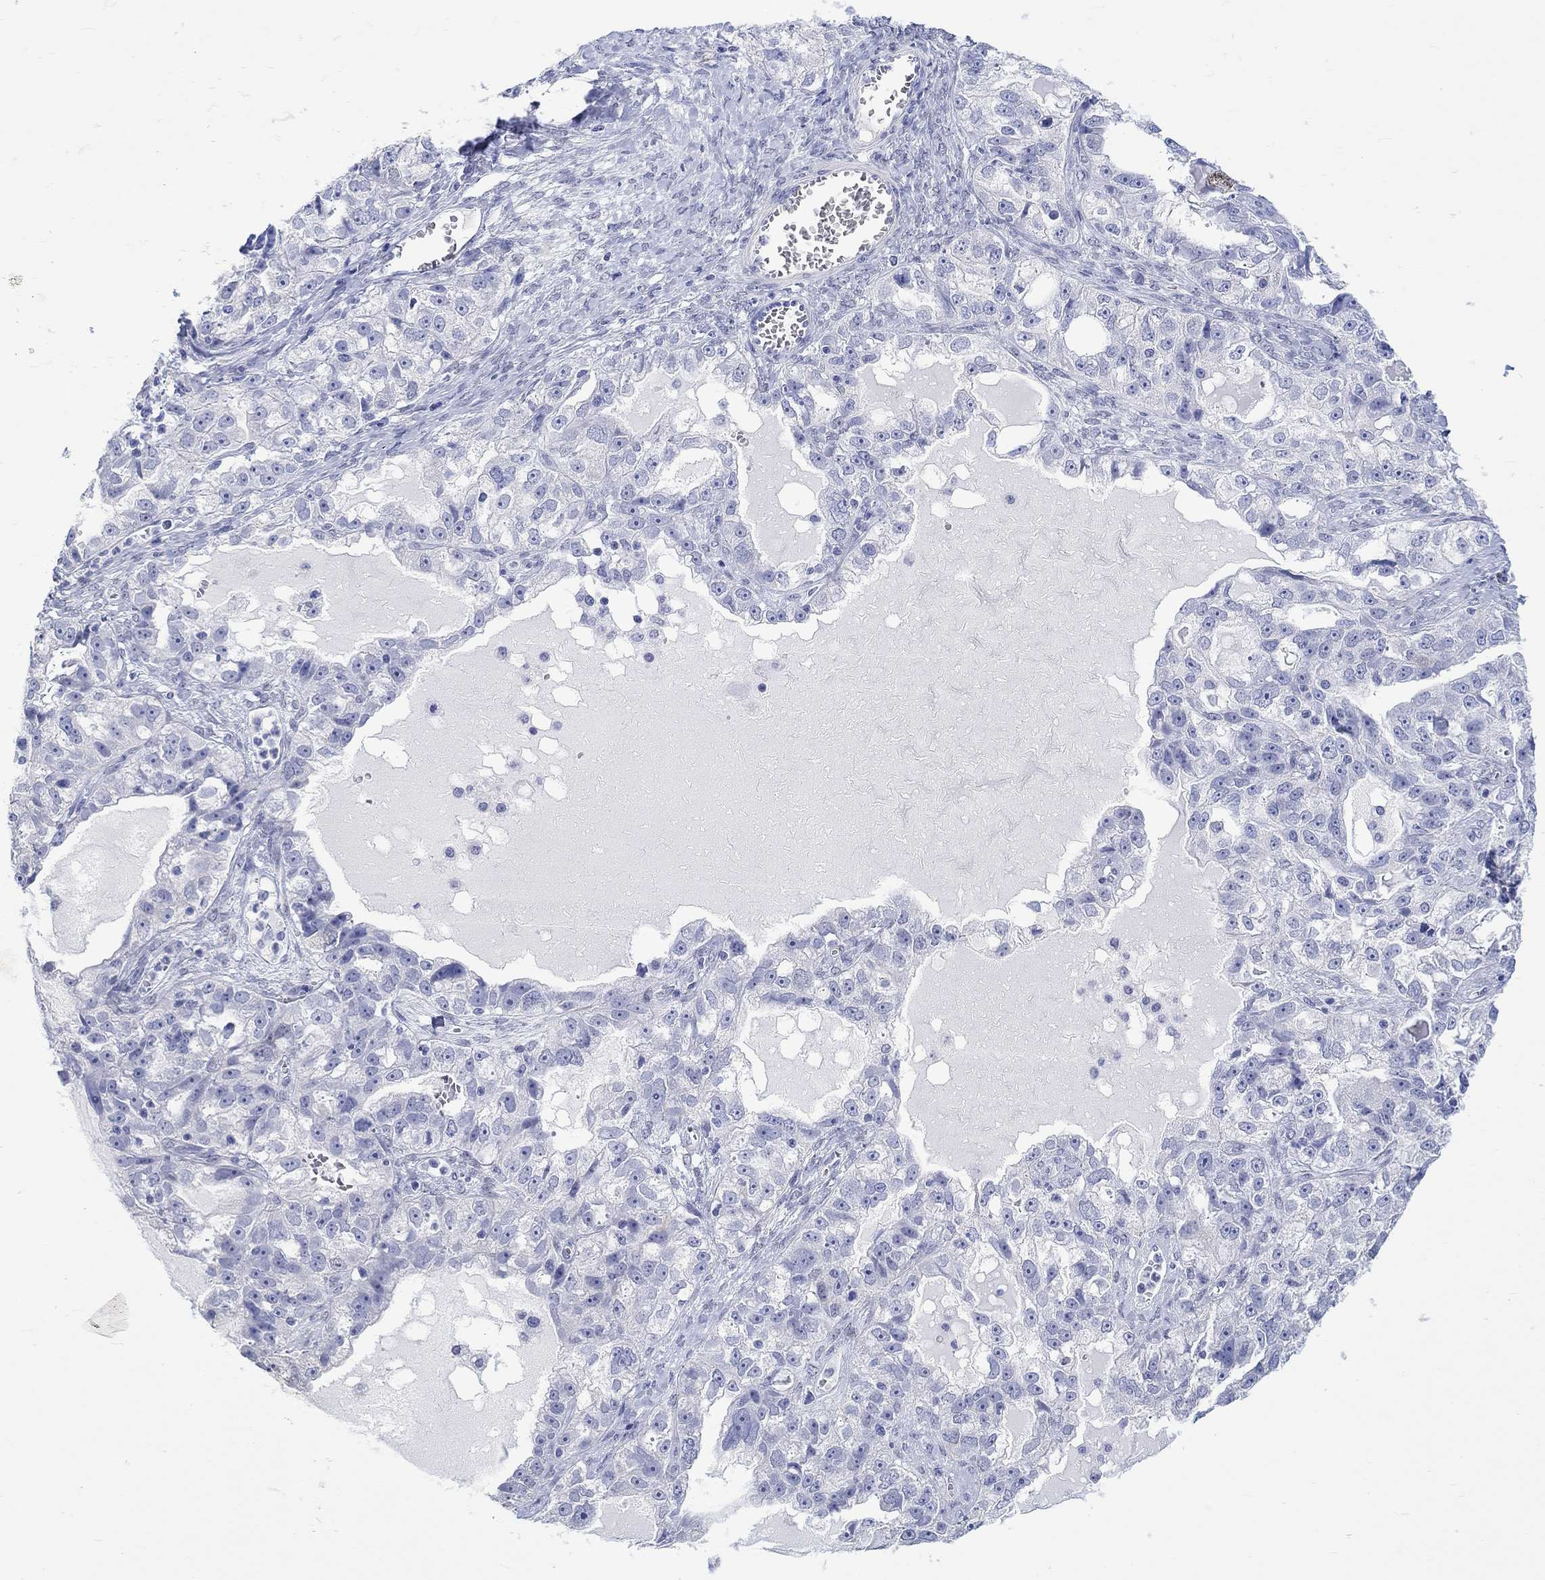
{"staining": {"intensity": "negative", "quantity": "none", "location": "none"}, "tissue": "ovarian cancer", "cell_type": "Tumor cells", "image_type": "cancer", "snomed": [{"axis": "morphology", "description": "Cystadenocarcinoma, serous, NOS"}, {"axis": "topography", "description": "Ovary"}], "caption": "This micrograph is of serous cystadenocarcinoma (ovarian) stained with immunohistochemistry (IHC) to label a protein in brown with the nuclei are counter-stained blue. There is no positivity in tumor cells. (Stains: DAB (3,3'-diaminobenzidine) immunohistochemistry with hematoxylin counter stain, Microscopy: brightfield microscopy at high magnification).", "gene": "MSI1", "patient": {"sex": "female", "age": 51}}